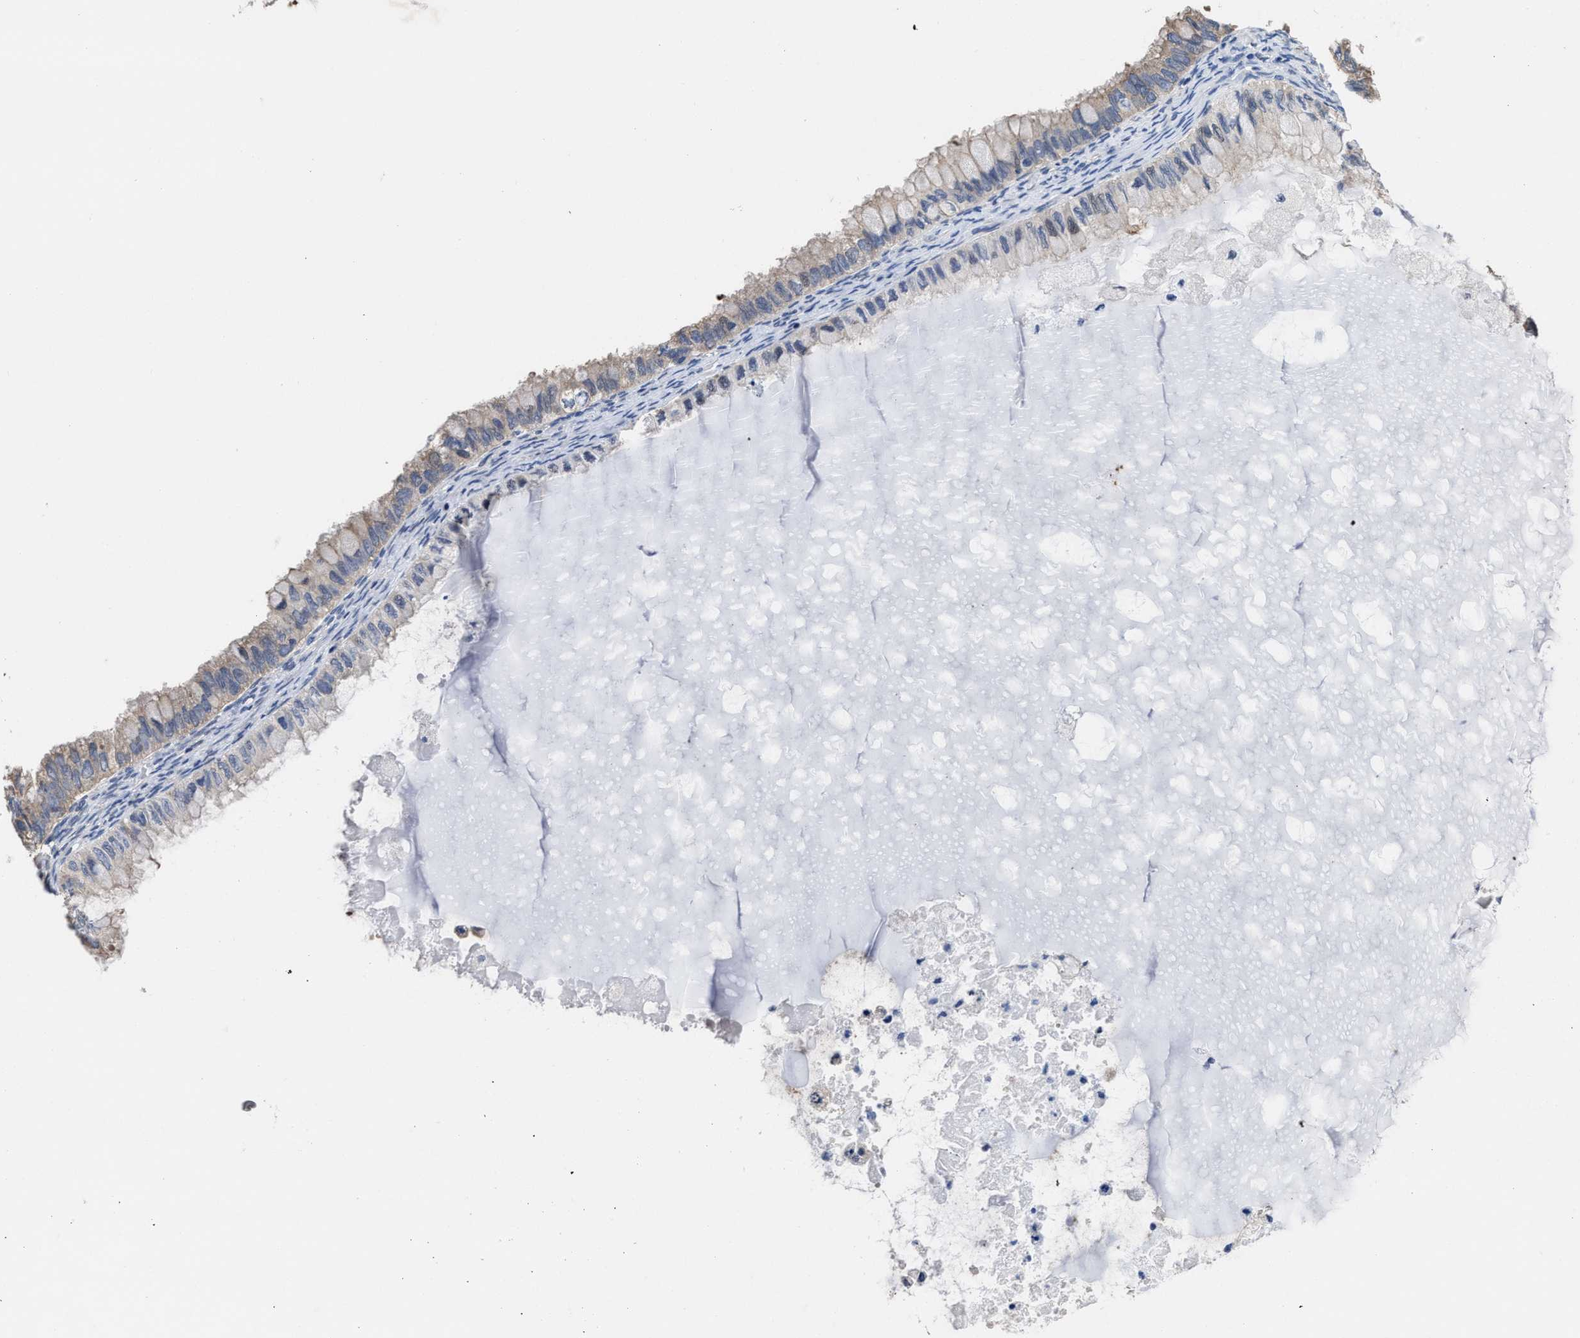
{"staining": {"intensity": "weak", "quantity": "<25%", "location": "cytoplasmic/membranous"}, "tissue": "ovarian cancer", "cell_type": "Tumor cells", "image_type": "cancer", "snomed": [{"axis": "morphology", "description": "Cystadenocarcinoma, mucinous, NOS"}, {"axis": "topography", "description": "Ovary"}], "caption": "Immunohistochemistry (IHC) of human ovarian mucinous cystadenocarcinoma reveals no positivity in tumor cells.", "gene": "HOOK1", "patient": {"sex": "female", "age": 80}}